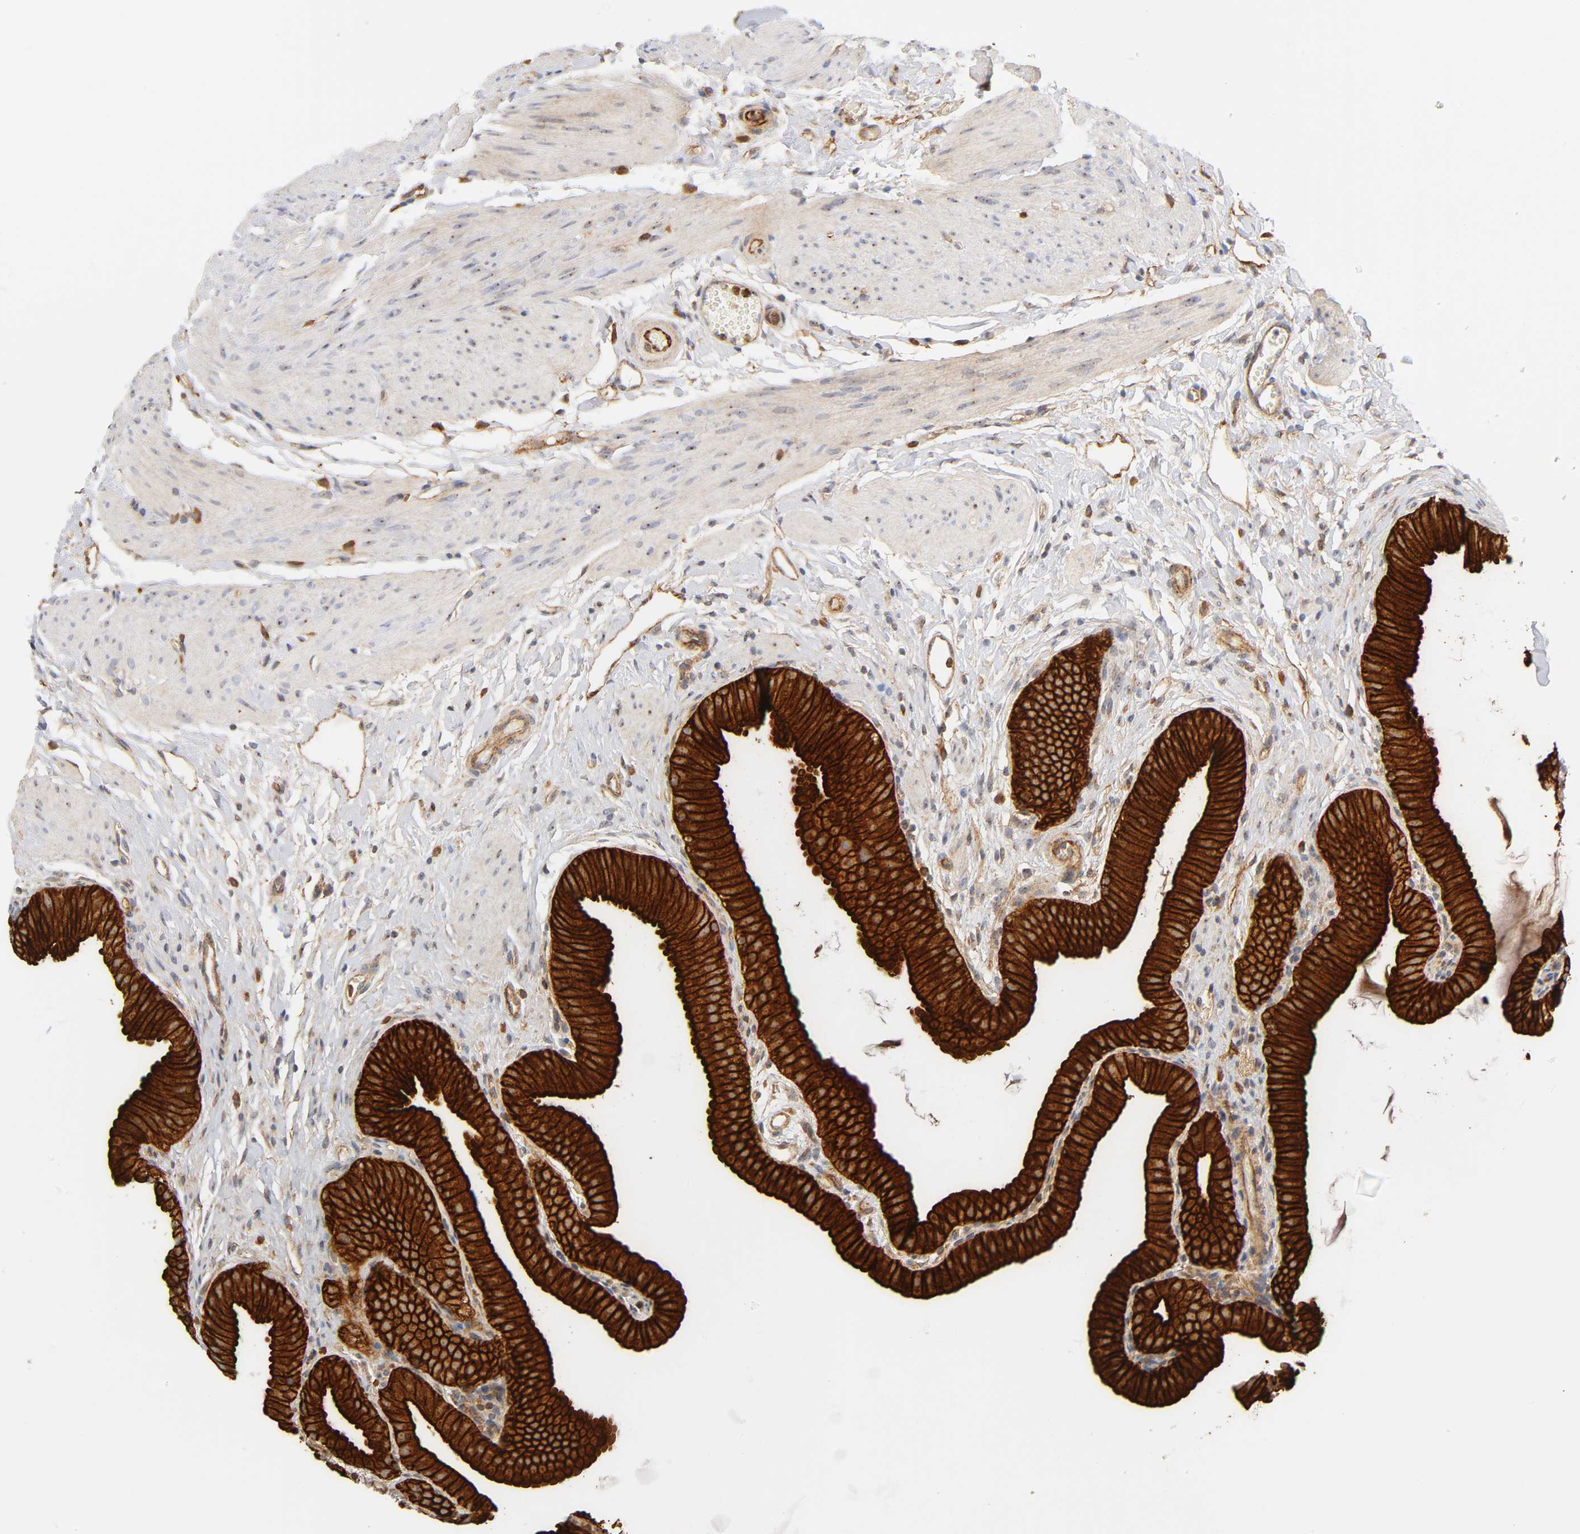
{"staining": {"intensity": "strong", "quantity": ">75%", "location": "cytoplasmic/membranous"}, "tissue": "gallbladder", "cell_type": "Glandular cells", "image_type": "normal", "snomed": [{"axis": "morphology", "description": "Normal tissue, NOS"}, {"axis": "topography", "description": "Gallbladder"}], "caption": "The photomicrograph shows immunohistochemical staining of benign gallbladder. There is strong cytoplasmic/membranous positivity is present in about >75% of glandular cells.", "gene": "PLD1", "patient": {"sex": "female", "age": 63}}